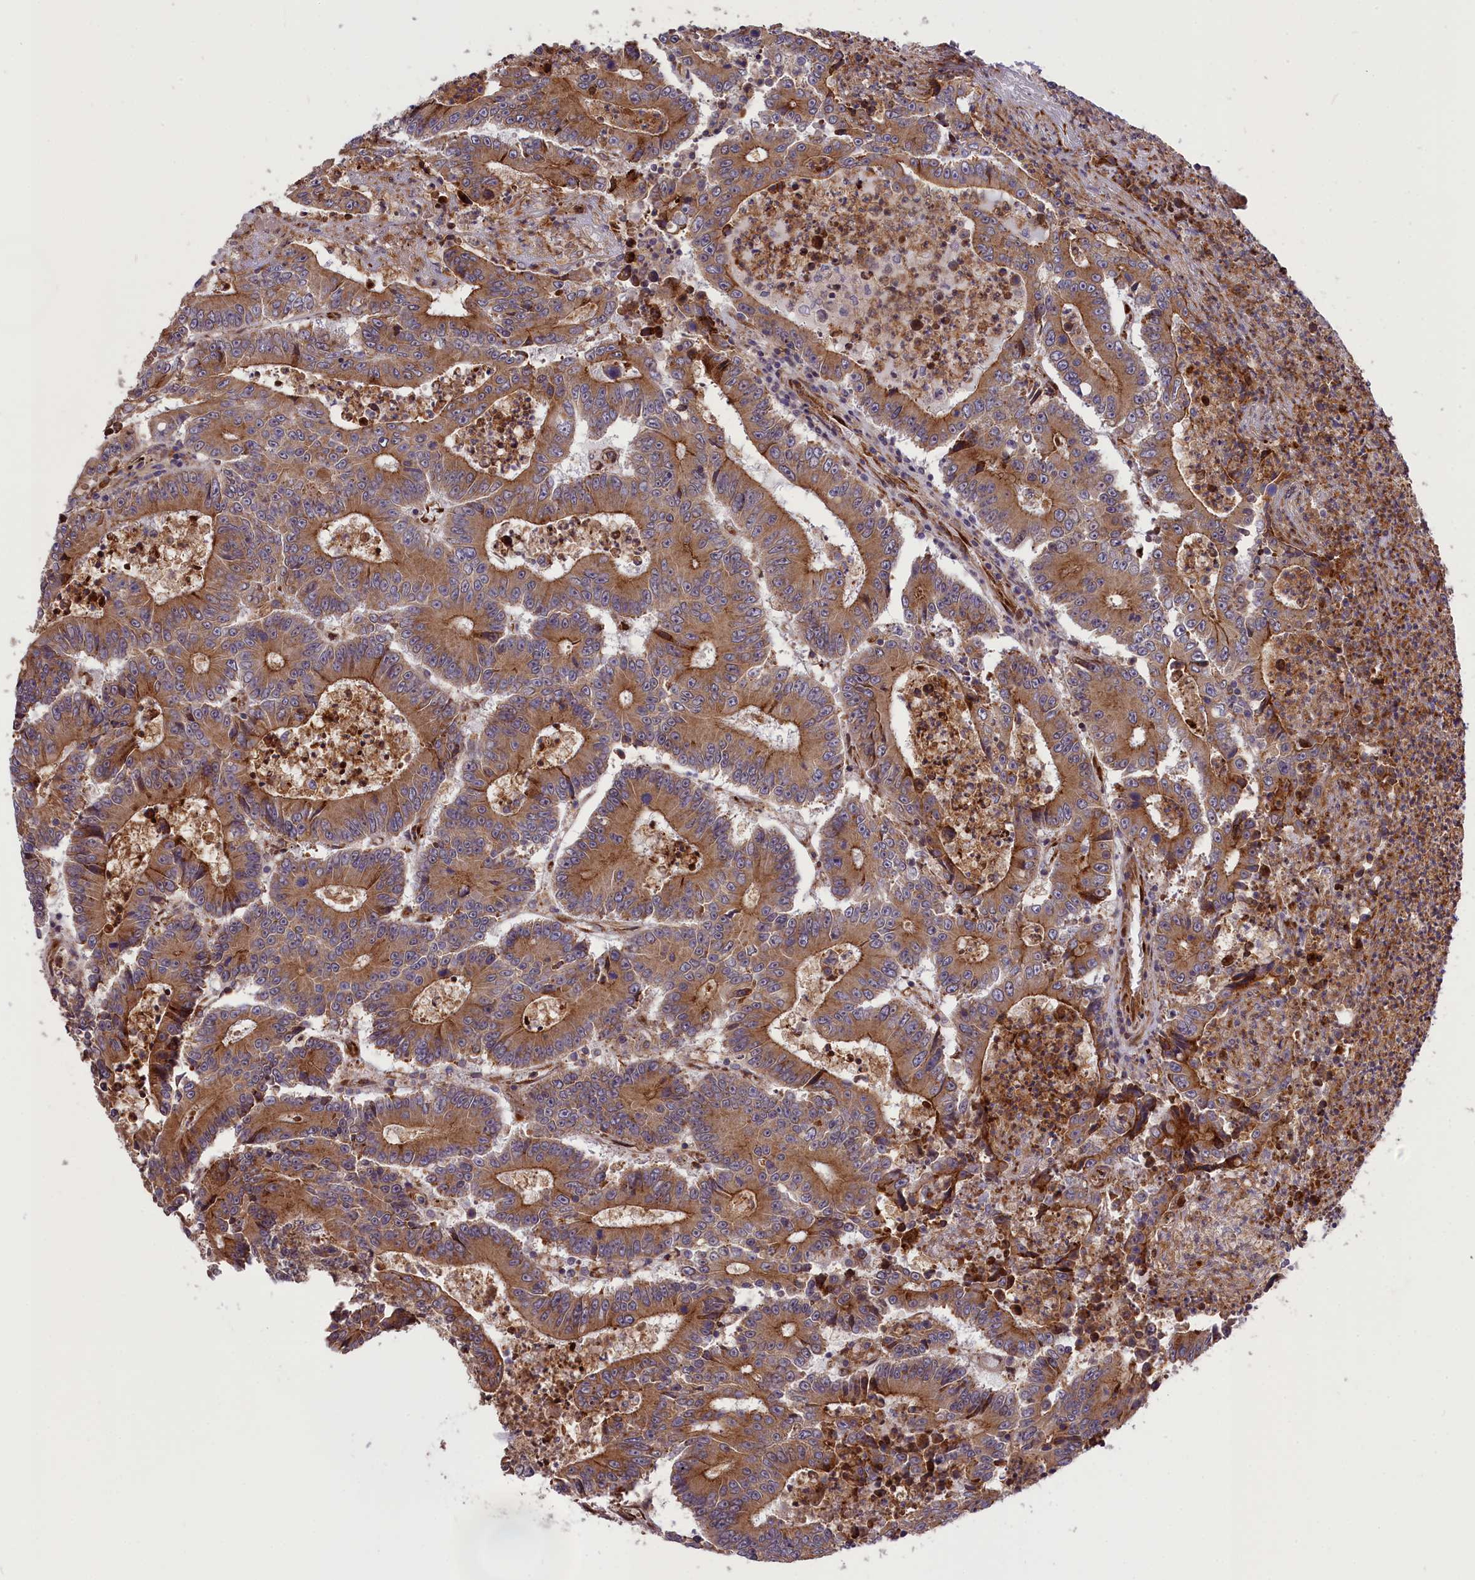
{"staining": {"intensity": "moderate", "quantity": ">75%", "location": "cytoplasmic/membranous"}, "tissue": "colorectal cancer", "cell_type": "Tumor cells", "image_type": "cancer", "snomed": [{"axis": "morphology", "description": "Adenocarcinoma, NOS"}, {"axis": "topography", "description": "Colon"}], "caption": "Immunohistochemistry (IHC) photomicrograph of human colorectal adenocarcinoma stained for a protein (brown), which exhibits medium levels of moderate cytoplasmic/membranous expression in approximately >75% of tumor cells.", "gene": "DDX60L", "patient": {"sex": "male", "age": 83}}